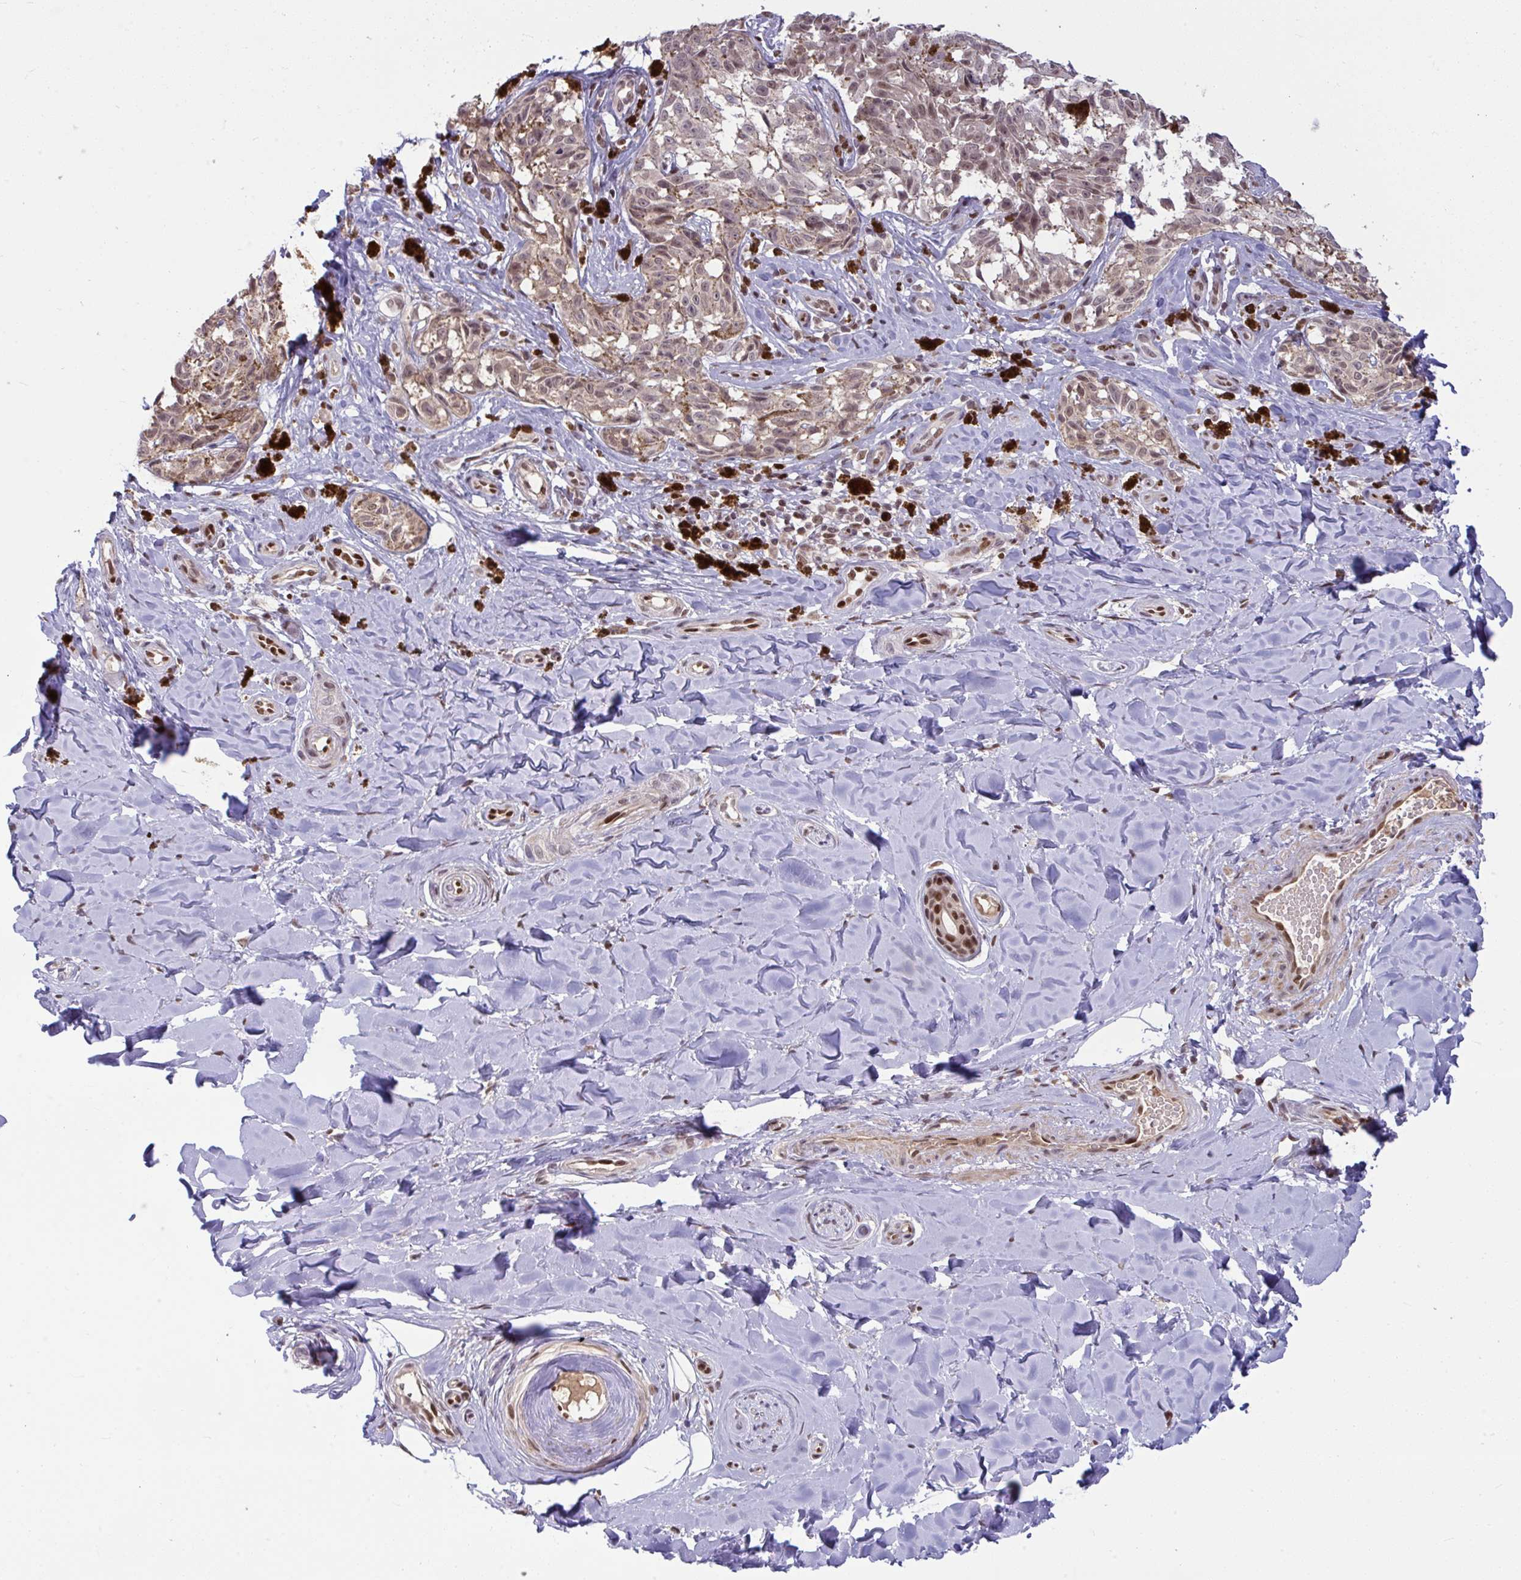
{"staining": {"intensity": "moderate", "quantity": ">75%", "location": "cytoplasmic/membranous,nuclear"}, "tissue": "melanoma", "cell_type": "Tumor cells", "image_type": "cancer", "snomed": [{"axis": "morphology", "description": "Malignant melanoma, NOS"}, {"axis": "topography", "description": "Skin"}], "caption": "Moderate cytoplasmic/membranous and nuclear protein positivity is identified in approximately >75% of tumor cells in malignant melanoma.", "gene": "KLF2", "patient": {"sex": "female", "age": 65}}